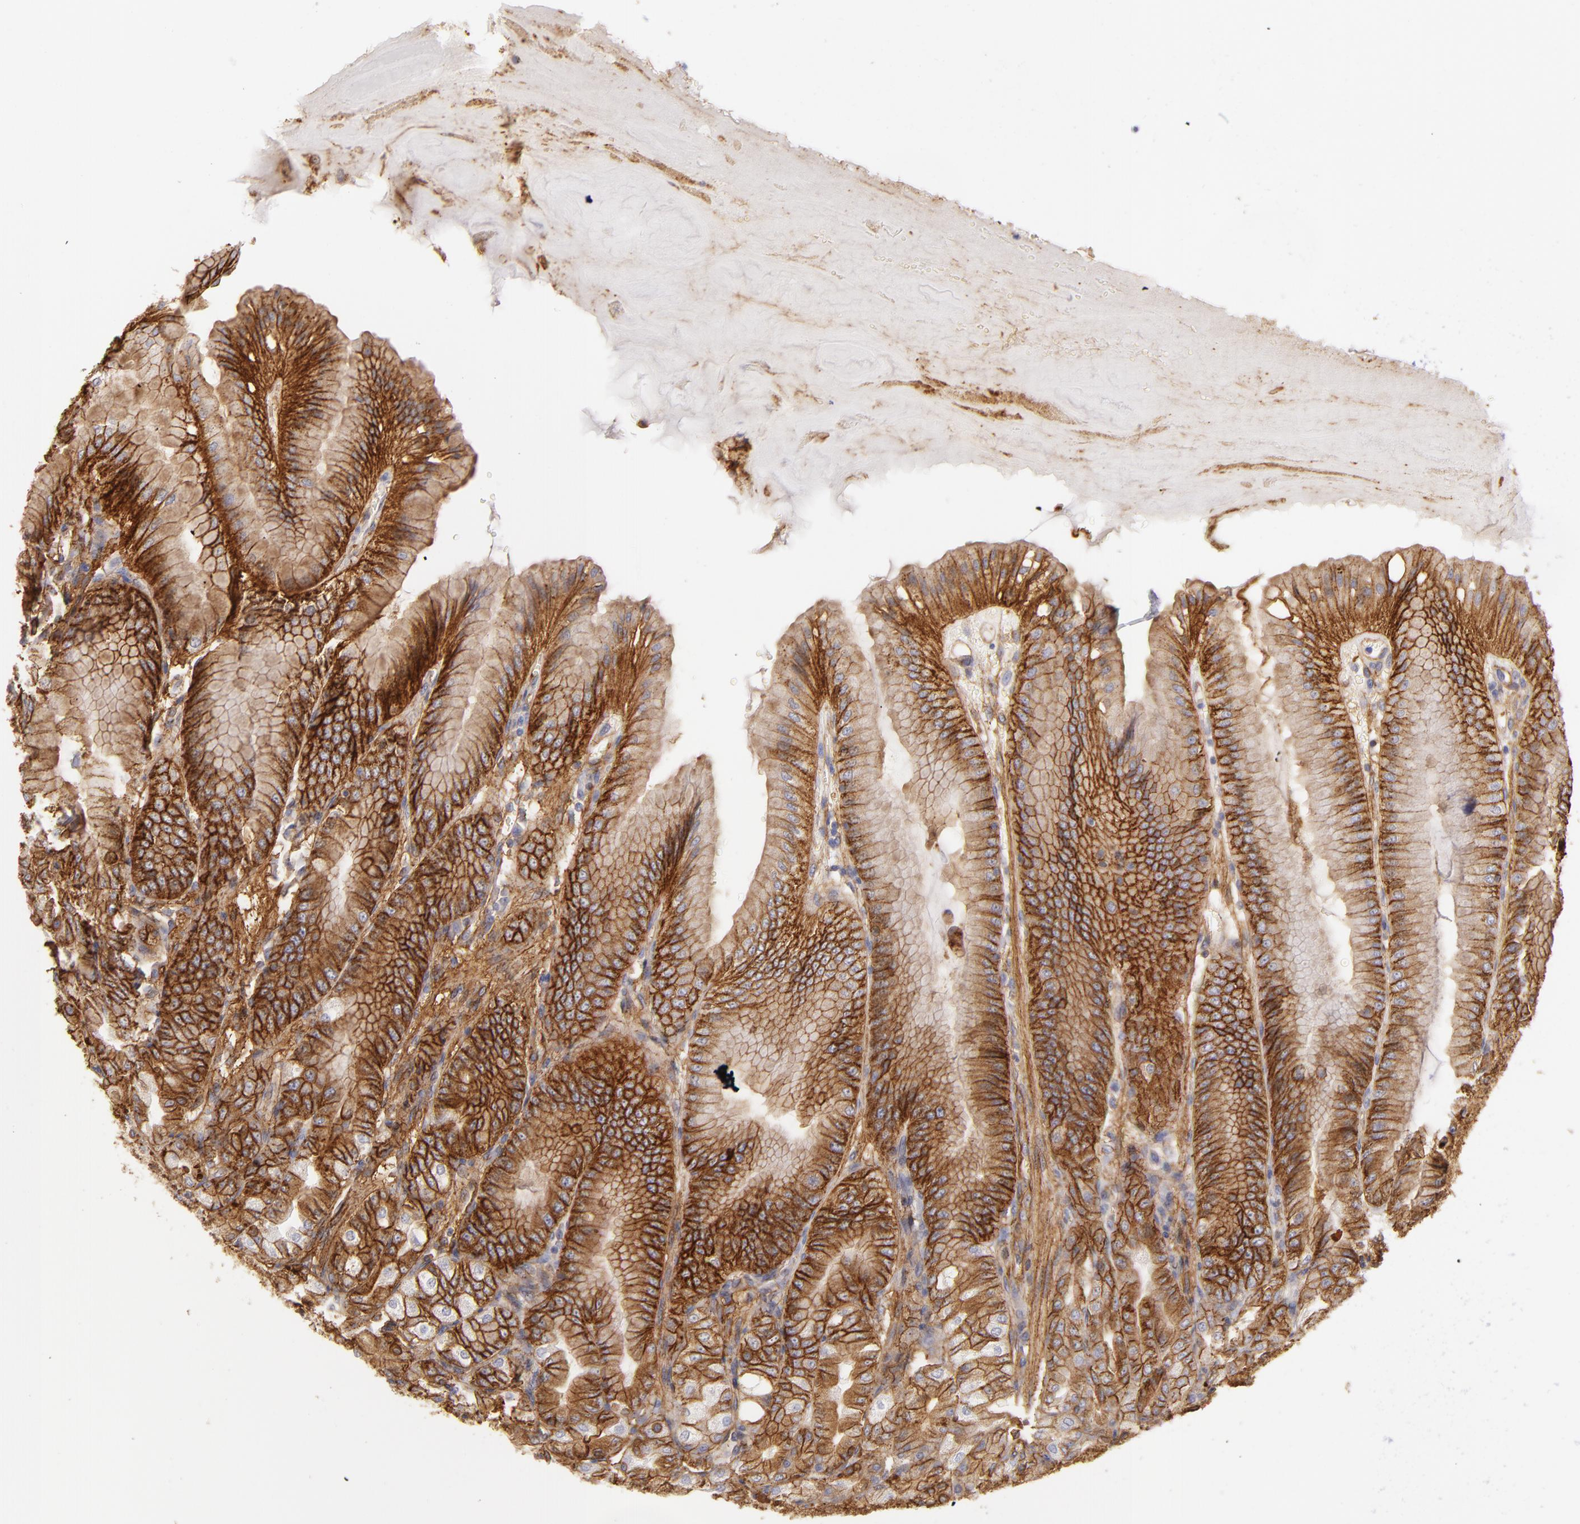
{"staining": {"intensity": "strong", "quantity": ">75%", "location": "cytoplasmic/membranous"}, "tissue": "stomach", "cell_type": "Glandular cells", "image_type": "normal", "snomed": [{"axis": "morphology", "description": "Normal tissue, NOS"}, {"axis": "topography", "description": "Stomach, lower"}], "caption": "An IHC micrograph of benign tissue is shown. Protein staining in brown highlights strong cytoplasmic/membranous positivity in stomach within glandular cells.", "gene": "CD151", "patient": {"sex": "male", "age": 71}}